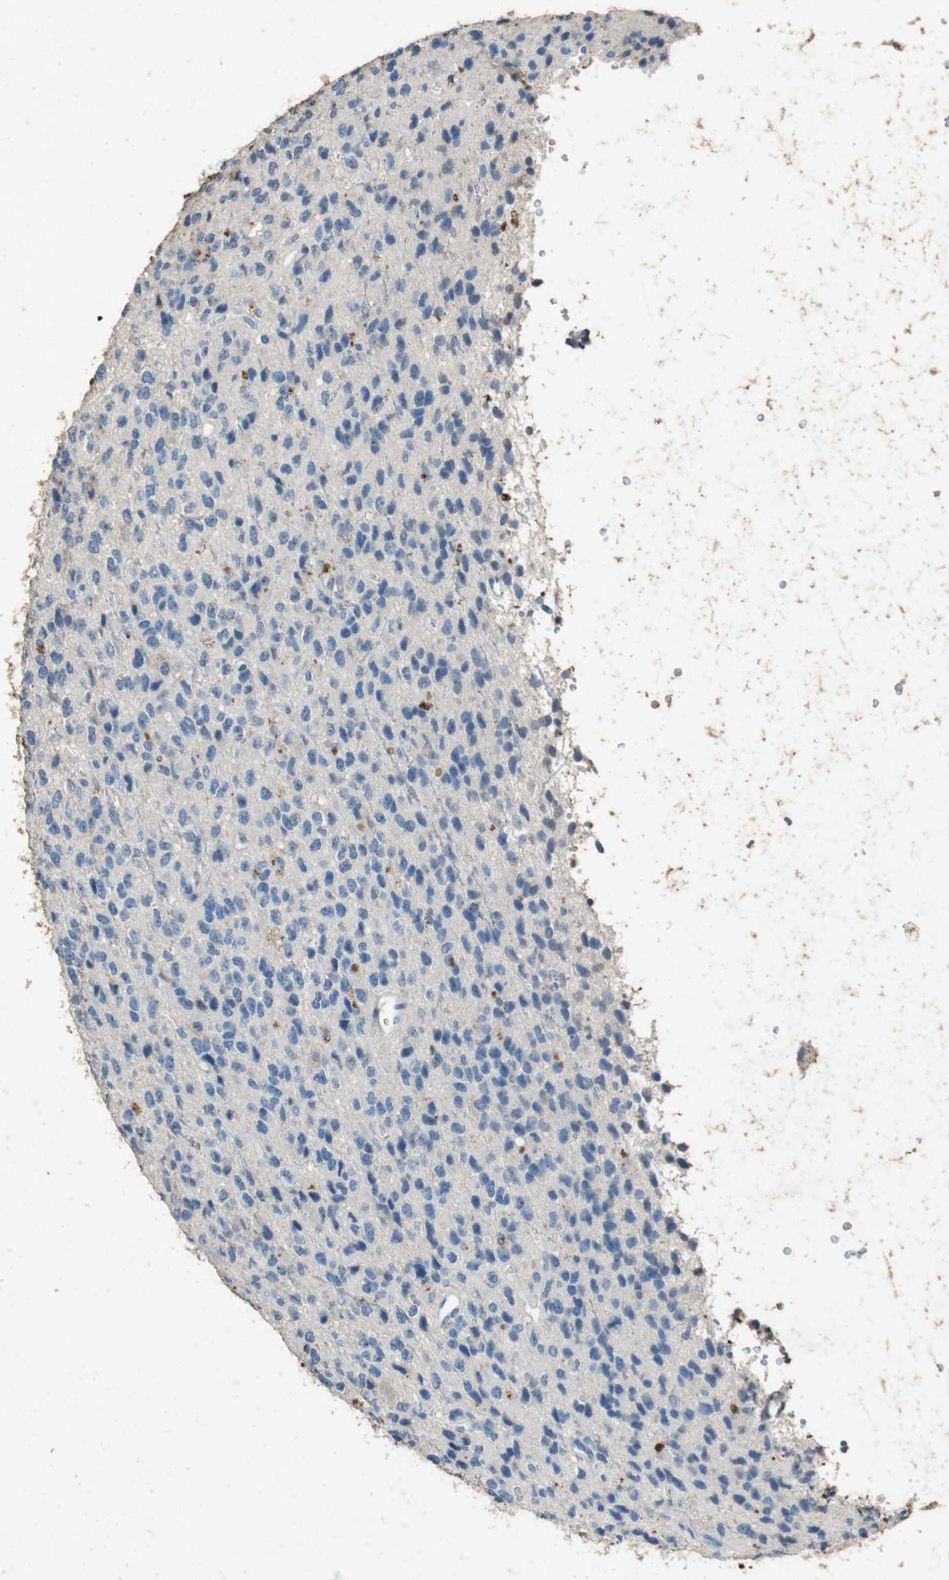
{"staining": {"intensity": "negative", "quantity": "none", "location": "none"}, "tissue": "glioma", "cell_type": "Tumor cells", "image_type": "cancer", "snomed": [{"axis": "morphology", "description": "Glioma, malignant, High grade"}, {"axis": "topography", "description": "pancreas cauda"}], "caption": "High power microscopy micrograph of an IHC histopathology image of malignant glioma (high-grade), revealing no significant expression in tumor cells. The staining is performed using DAB (3,3'-diaminobenzidine) brown chromogen with nuclei counter-stained in using hematoxylin.", "gene": "STBD1", "patient": {"sex": "male", "age": 60}}